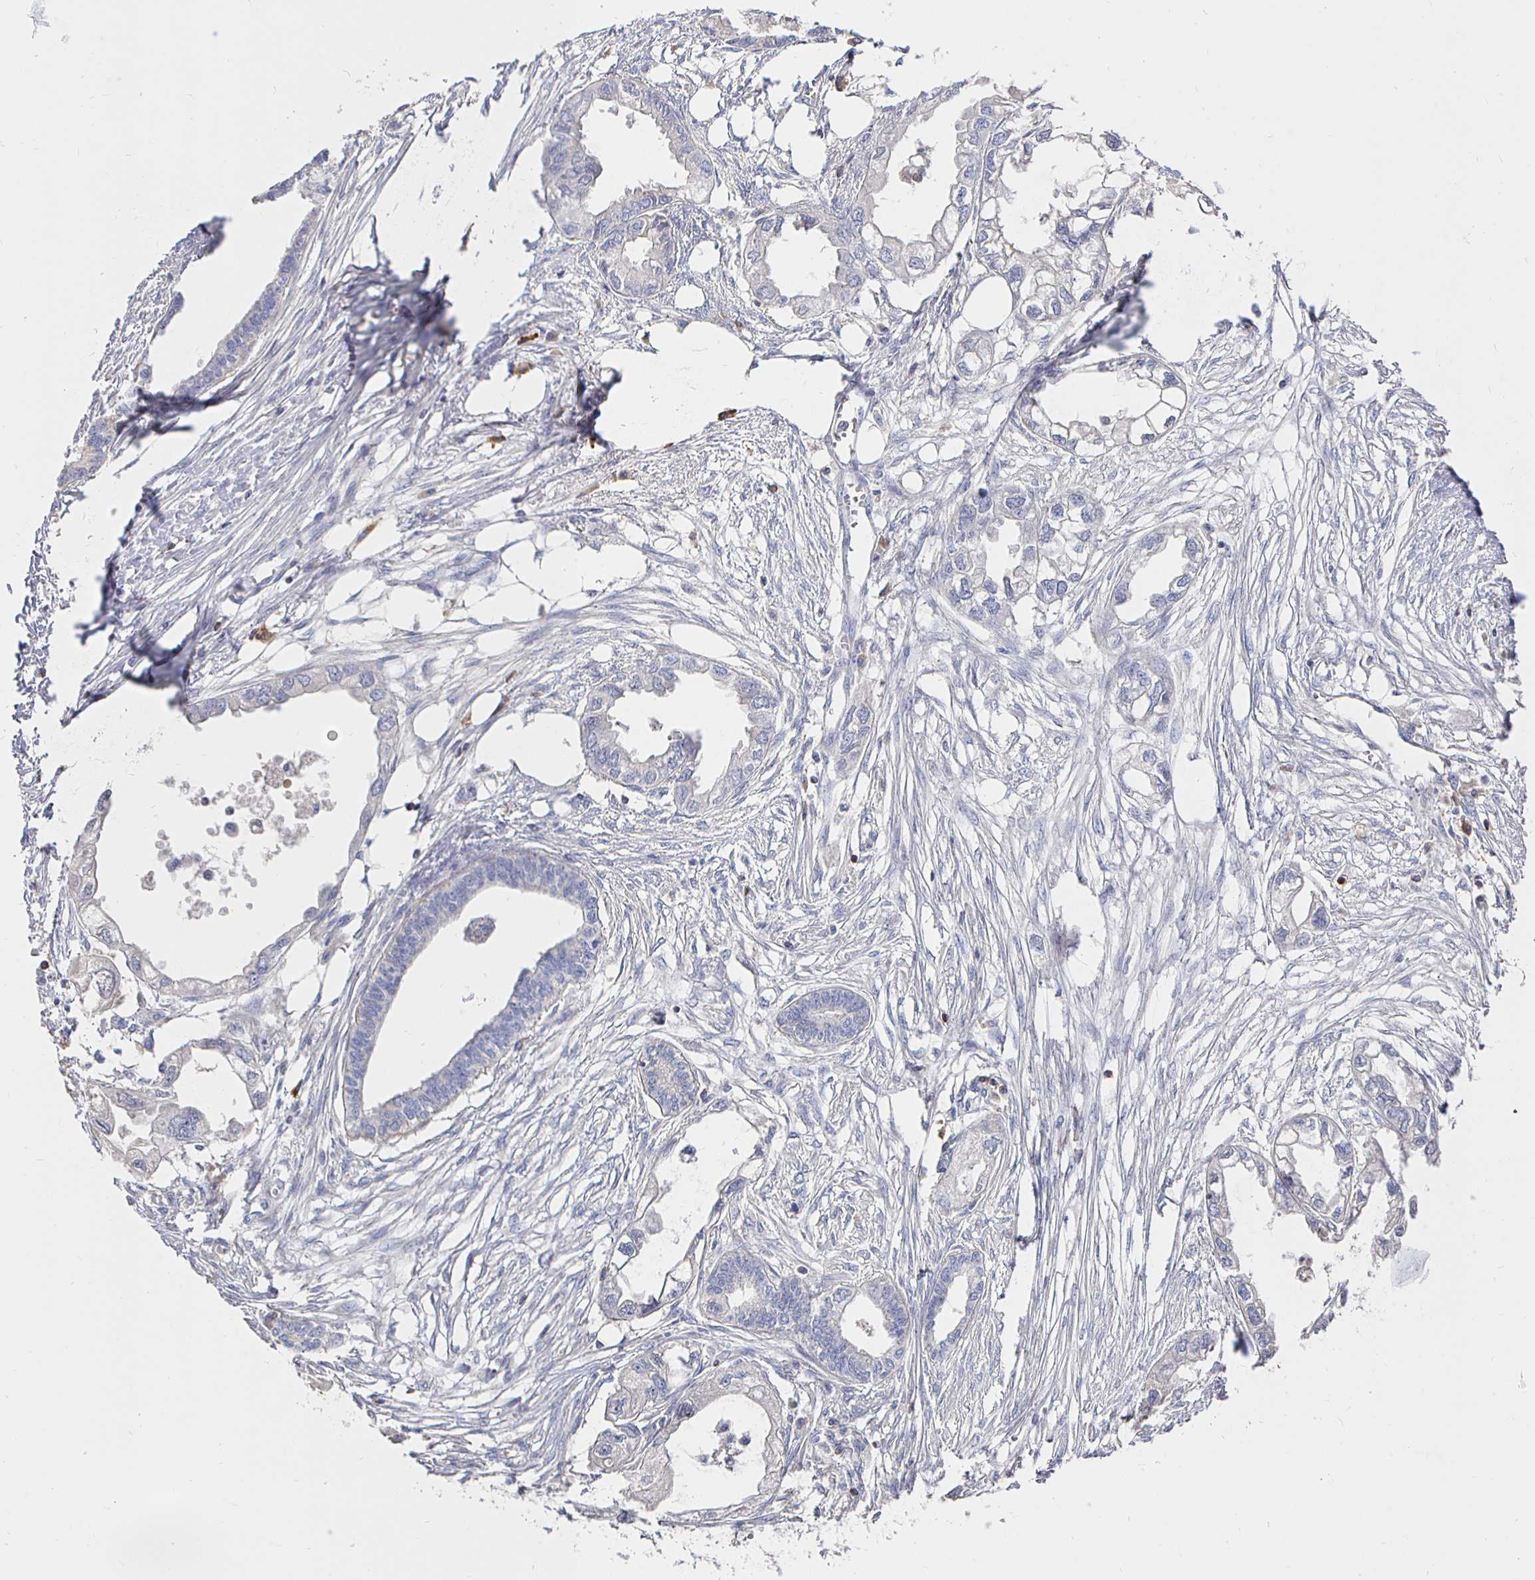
{"staining": {"intensity": "negative", "quantity": "none", "location": "none"}, "tissue": "endometrial cancer", "cell_type": "Tumor cells", "image_type": "cancer", "snomed": [{"axis": "morphology", "description": "Adenocarcinoma, NOS"}, {"axis": "morphology", "description": "Adenocarcinoma, metastatic, NOS"}, {"axis": "topography", "description": "Adipose tissue"}, {"axis": "topography", "description": "Endometrium"}], "caption": "The IHC photomicrograph has no significant expression in tumor cells of metastatic adenocarcinoma (endometrial) tissue.", "gene": "CXCR3", "patient": {"sex": "female", "age": 67}}